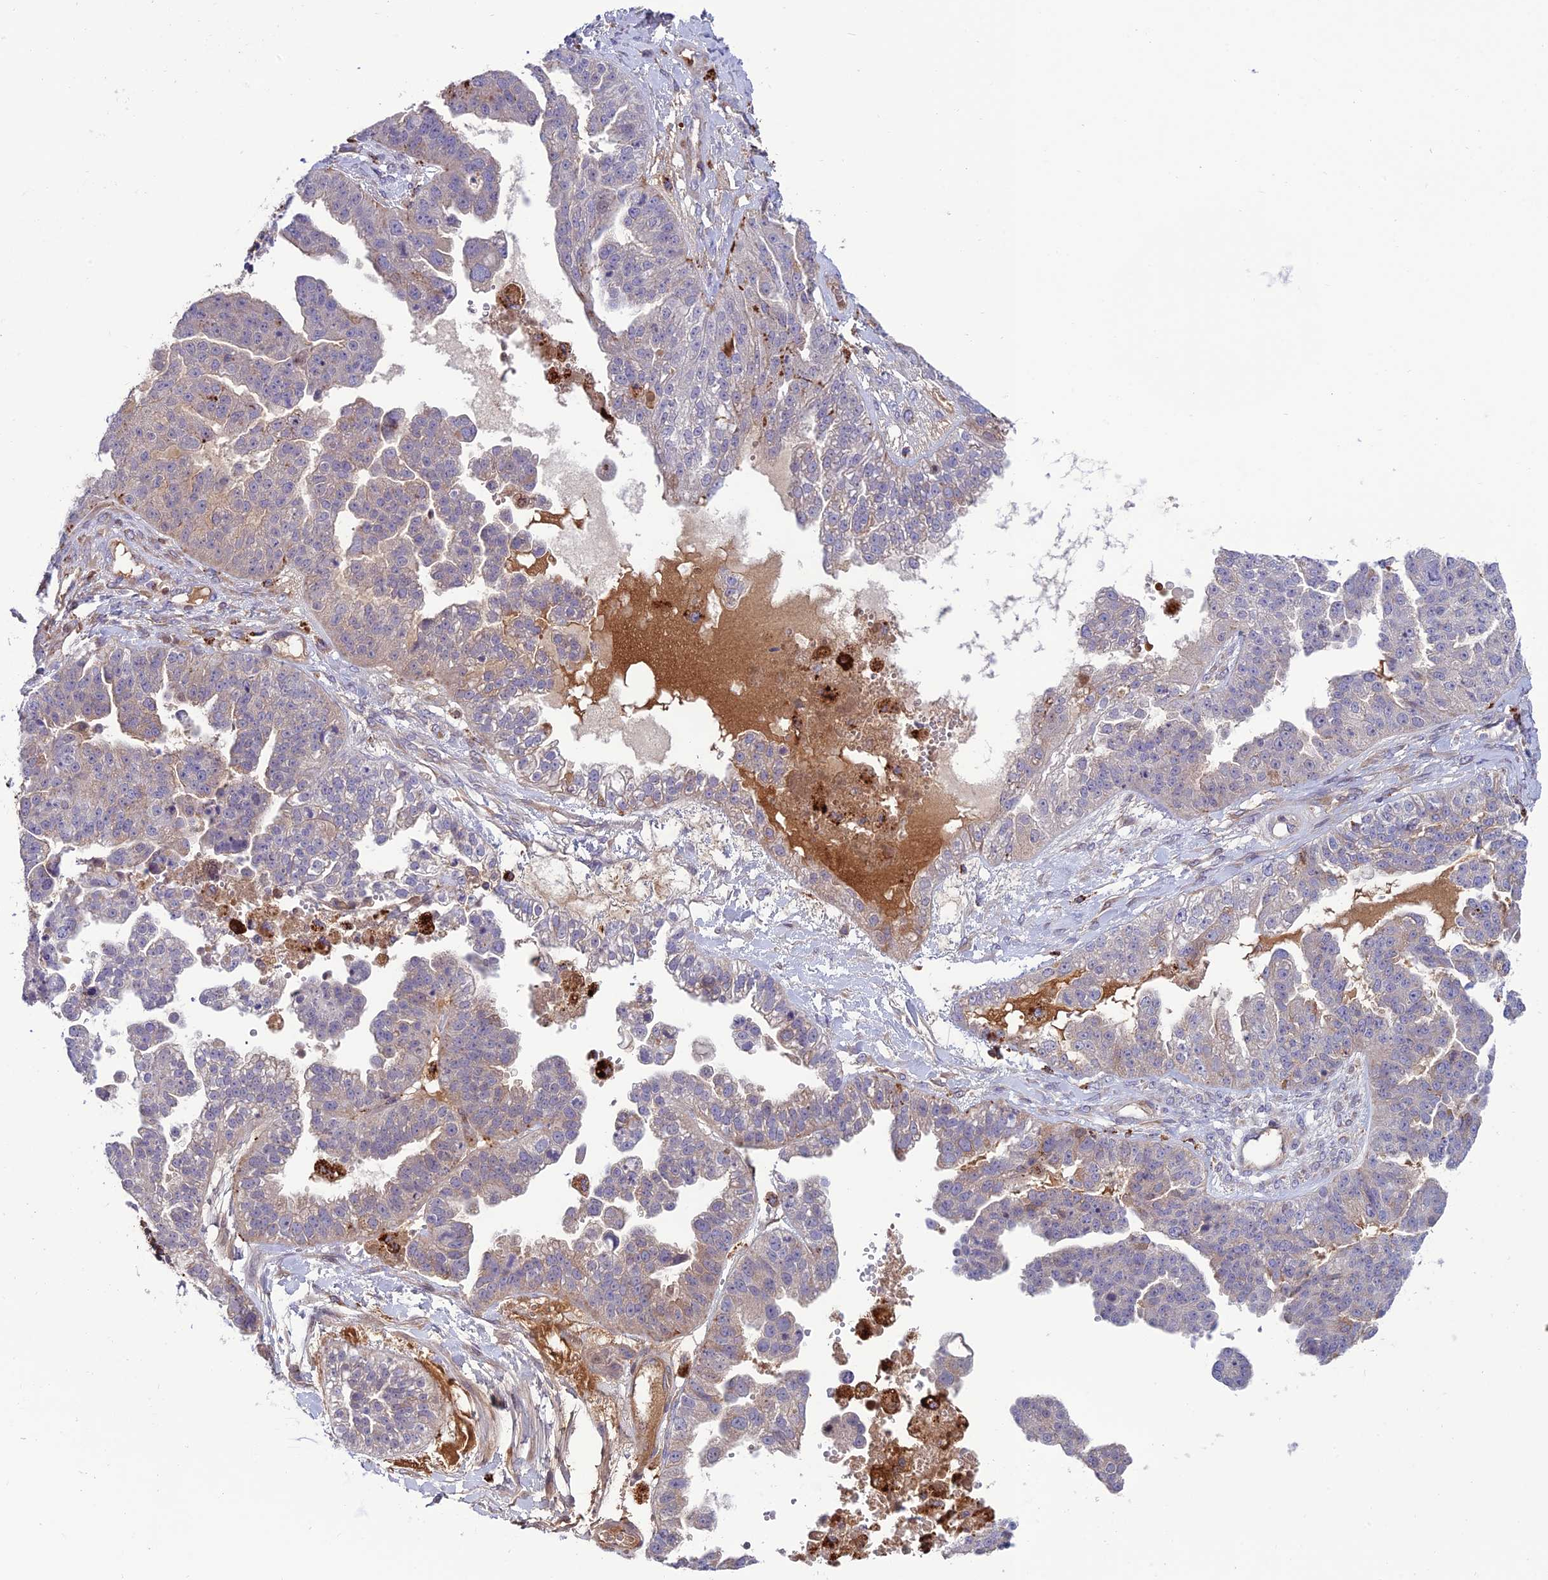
{"staining": {"intensity": "weak", "quantity": "<25%", "location": "cytoplasmic/membranous"}, "tissue": "ovarian cancer", "cell_type": "Tumor cells", "image_type": "cancer", "snomed": [{"axis": "morphology", "description": "Cystadenocarcinoma, serous, NOS"}, {"axis": "topography", "description": "Ovary"}], "caption": "There is no significant expression in tumor cells of serous cystadenocarcinoma (ovarian).", "gene": "ARHGEF18", "patient": {"sex": "female", "age": 58}}